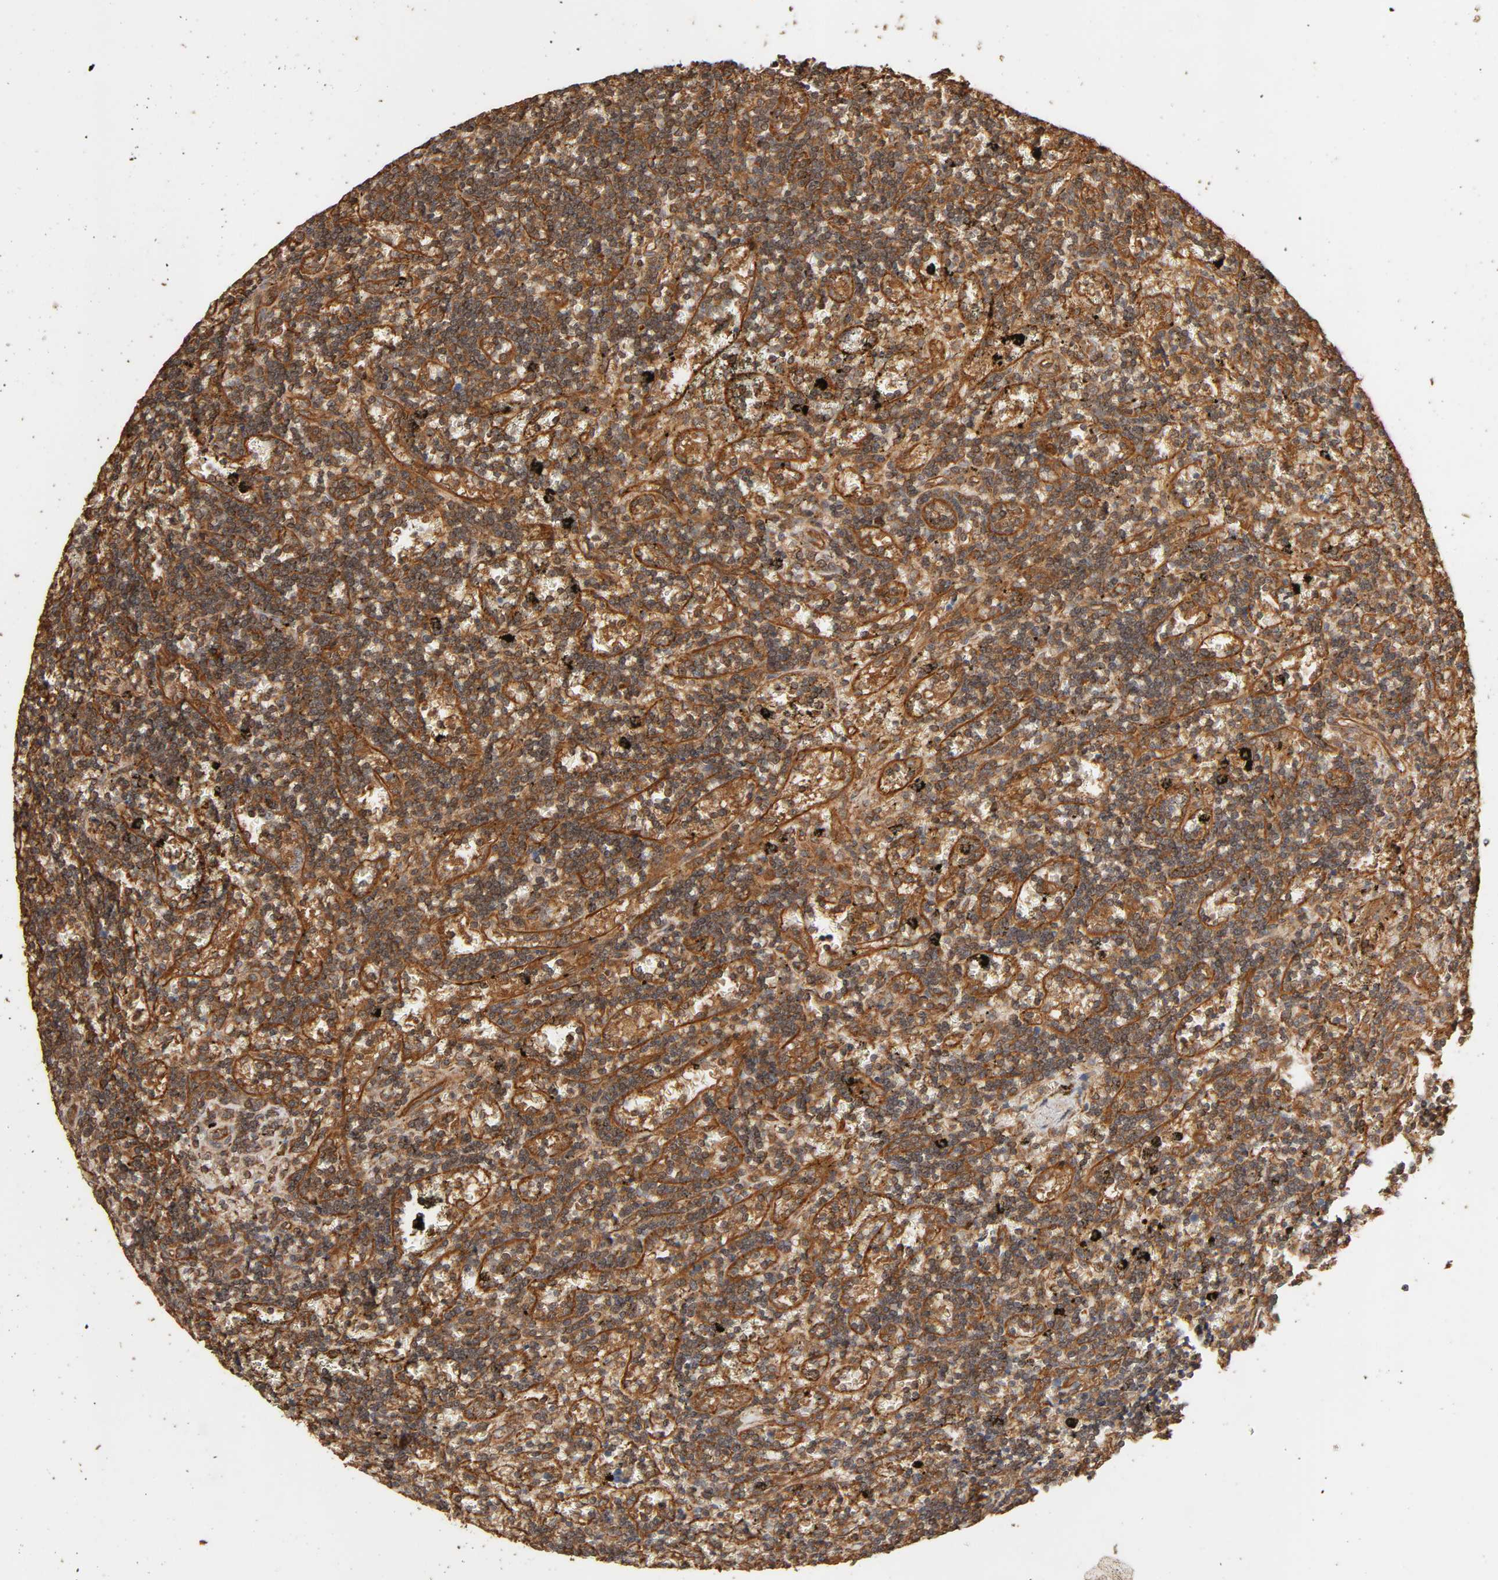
{"staining": {"intensity": "moderate", "quantity": "25%-75%", "location": "cytoplasmic/membranous"}, "tissue": "lymphoma", "cell_type": "Tumor cells", "image_type": "cancer", "snomed": [{"axis": "morphology", "description": "Malignant lymphoma, non-Hodgkin's type, Low grade"}, {"axis": "topography", "description": "Spleen"}], "caption": "About 25%-75% of tumor cells in lymphoma reveal moderate cytoplasmic/membranous protein positivity as visualized by brown immunohistochemical staining.", "gene": "RPS6KA6", "patient": {"sex": "male", "age": 60}}